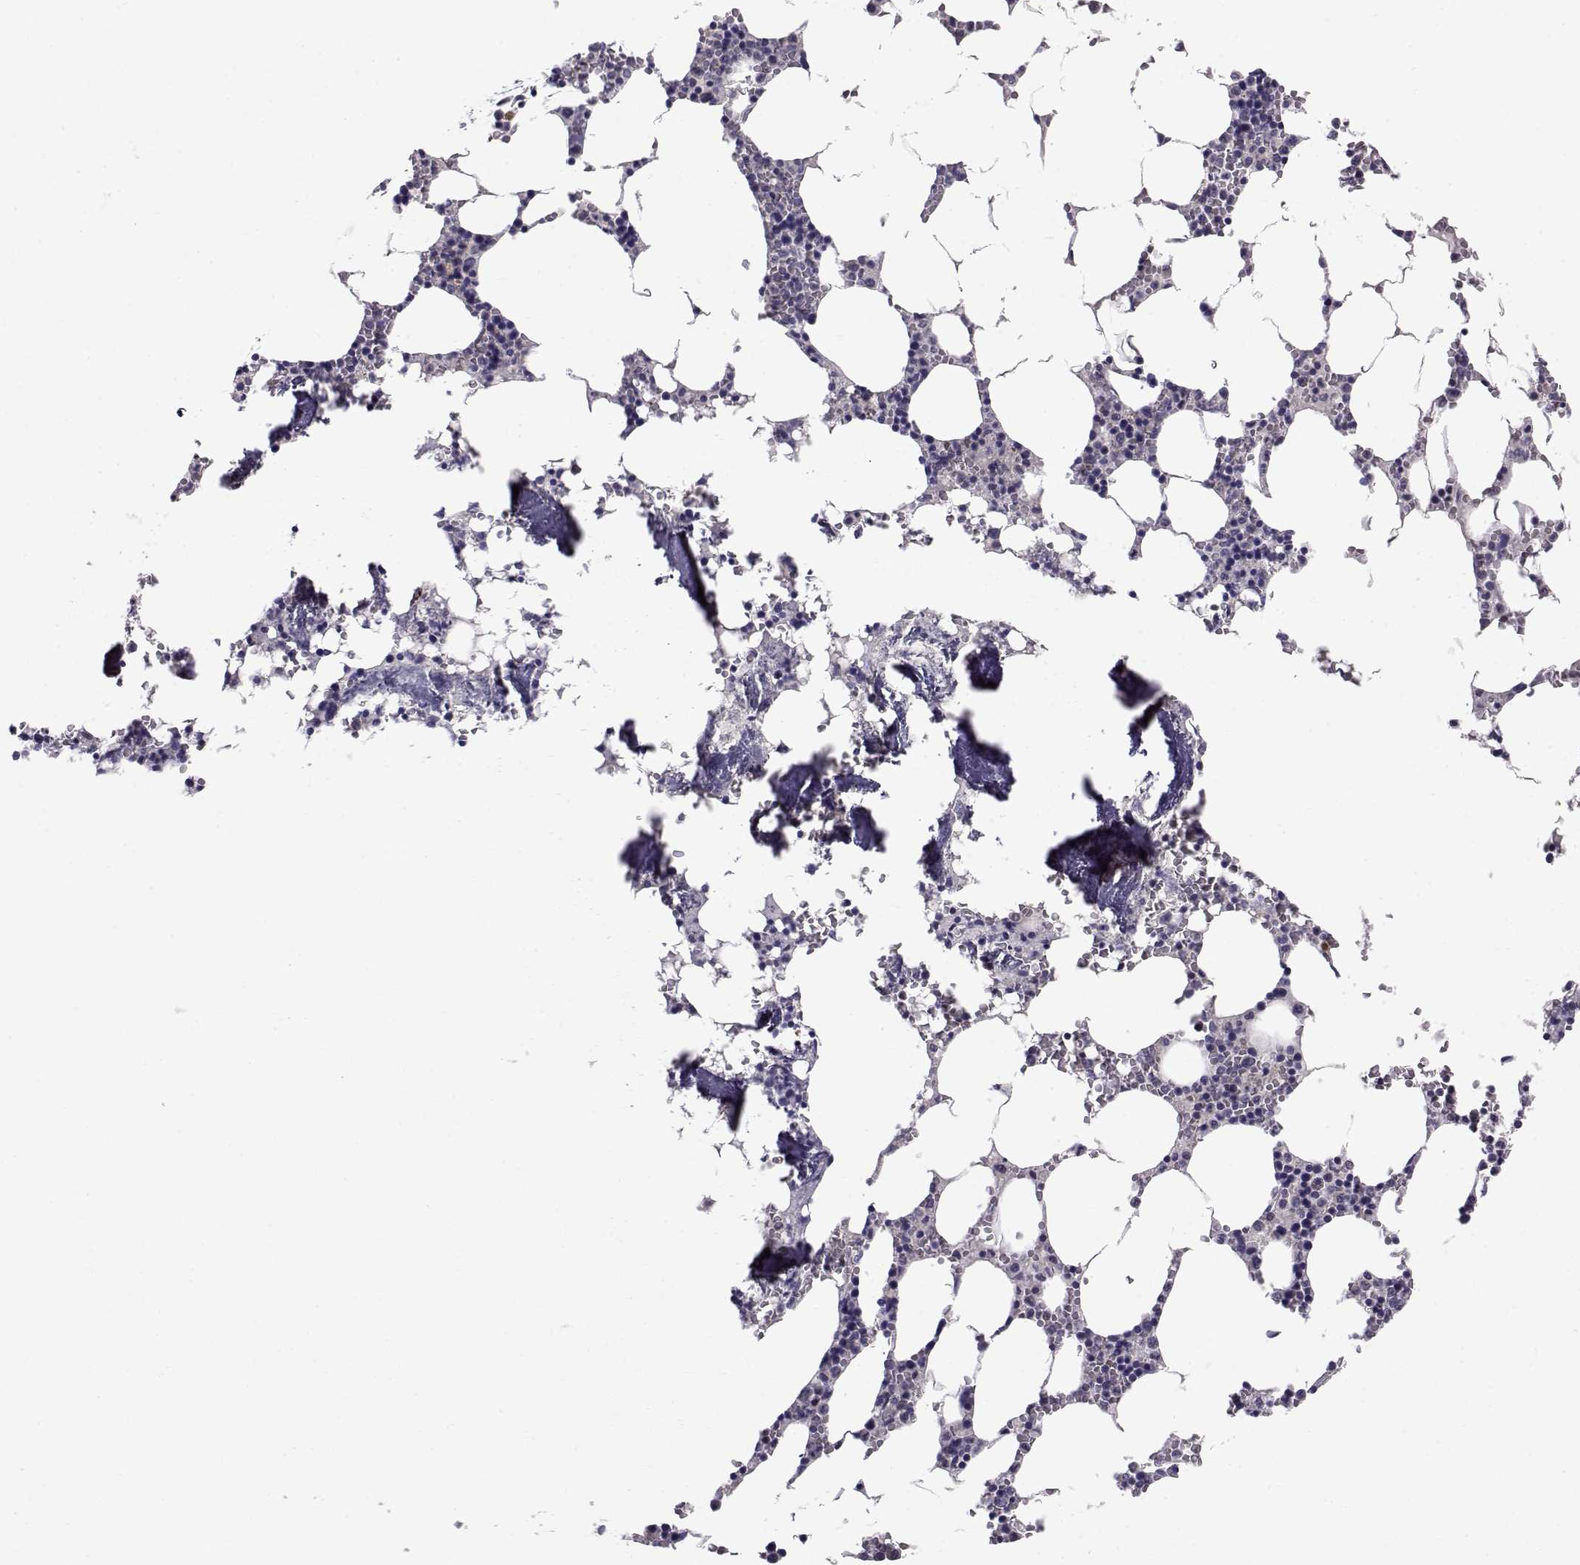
{"staining": {"intensity": "weak", "quantity": "<25%", "location": "cytoplasmic/membranous"}, "tissue": "bone marrow", "cell_type": "Hematopoietic cells", "image_type": "normal", "snomed": [{"axis": "morphology", "description": "Normal tissue, NOS"}, {"axis": "topography", "description": "Bone marrow"}], "caption": "This histopathology image is of unremarkable bone marrow stained with IHC to label a protein in brown with the nuclei are counter-stained blue. There is no positivity in hematopoietic cells.", "gene": "PEX5L", "patient": {"sex": "female", "age": 64}}